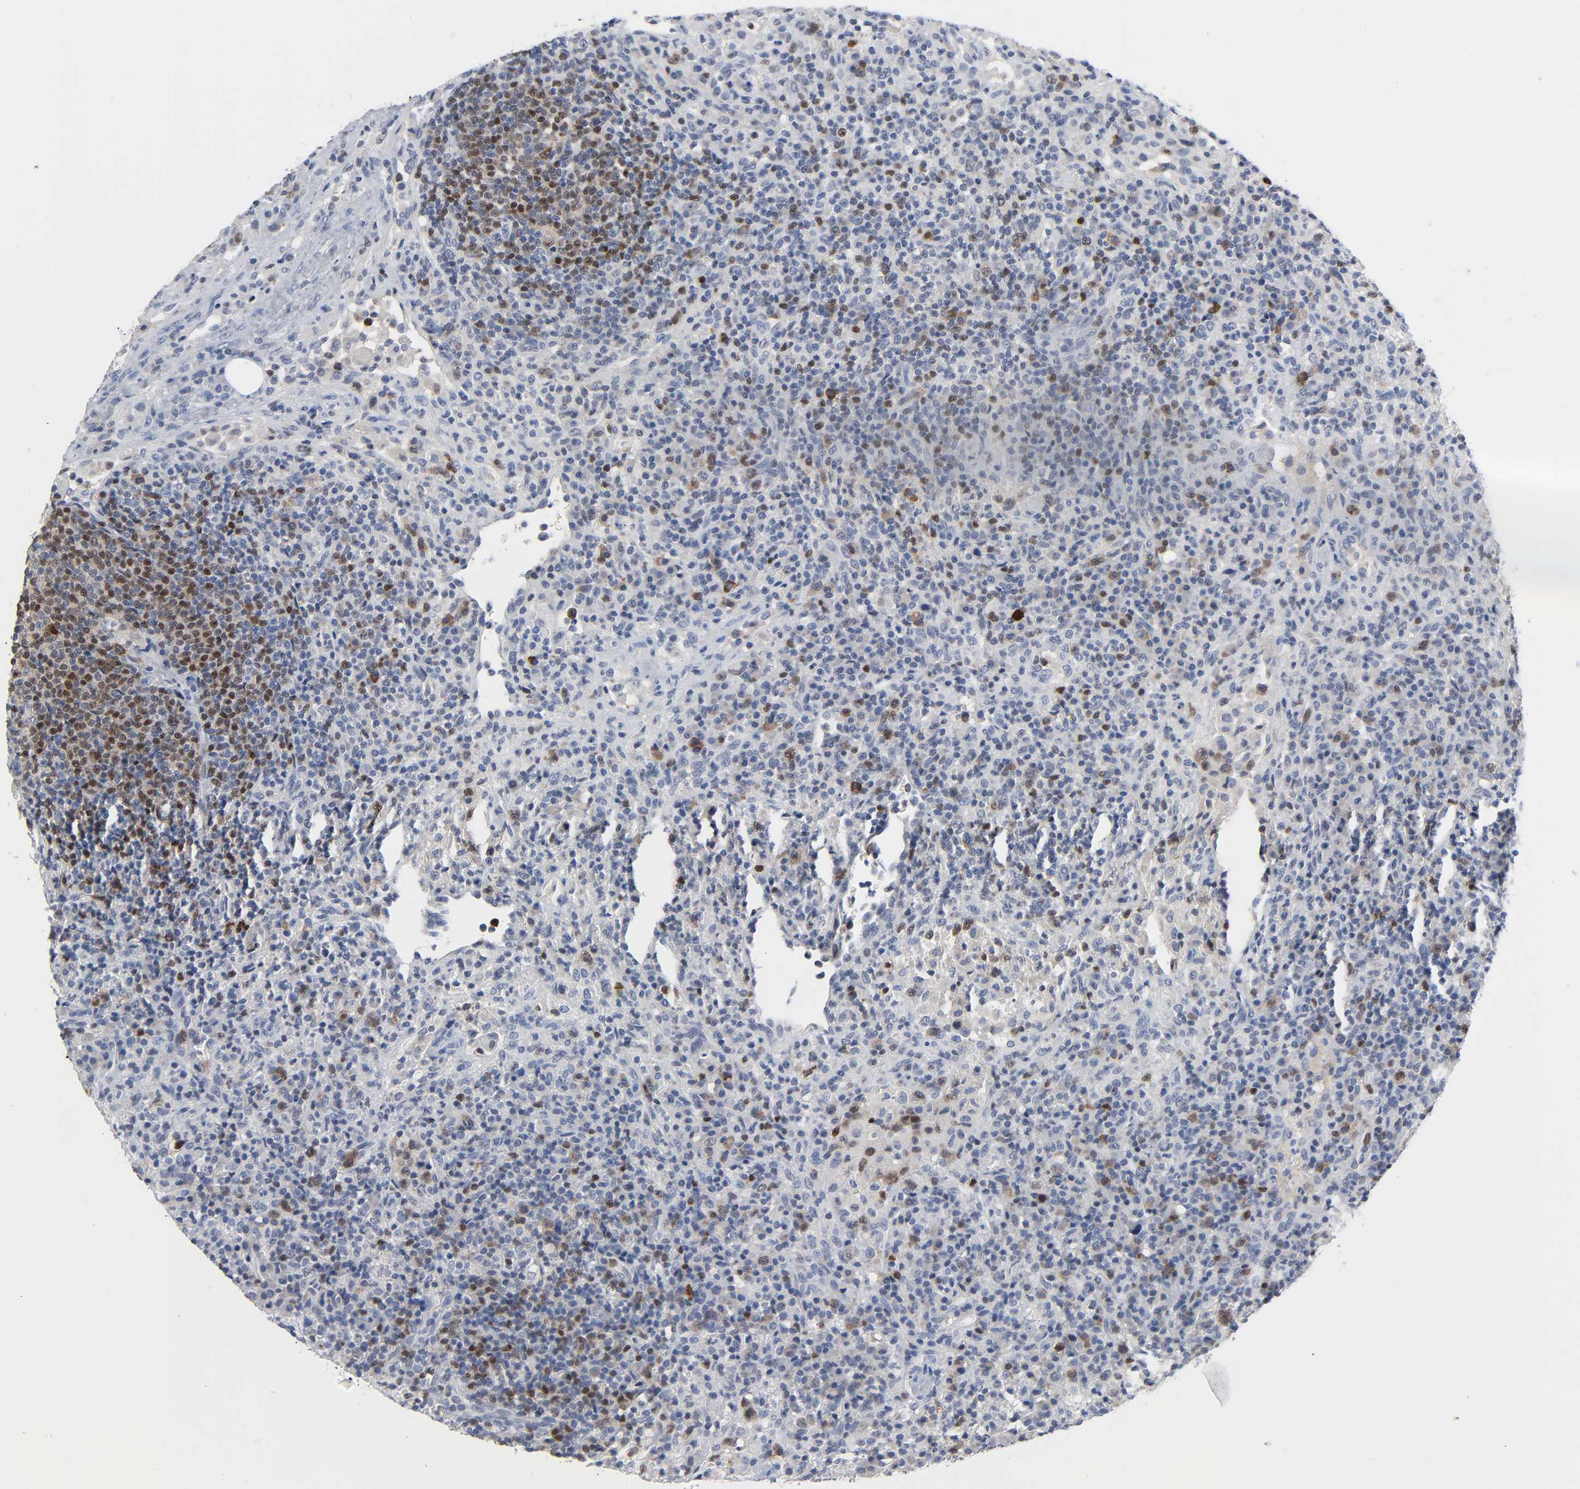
{"staining": {"intensity": "moderate", "quantity": "<25%", "location": "nuclear"}, "tissue": "lymphoma", "cell_type": "Tumor cells", "image_type": "cancer", "snomed": [{"axis": "morphology", "description": "Hodgkin's disease, NOS"}, {"axis": "topography", "description": "Lymph node"}], "caption": "This micrograph displays IHC staining of Hodgkin's disease, with low moderate nuclear expression in approximately <25% of tumor cells.", "gene": "WEE1", "patient": {"sex": "male", "age": 65}}